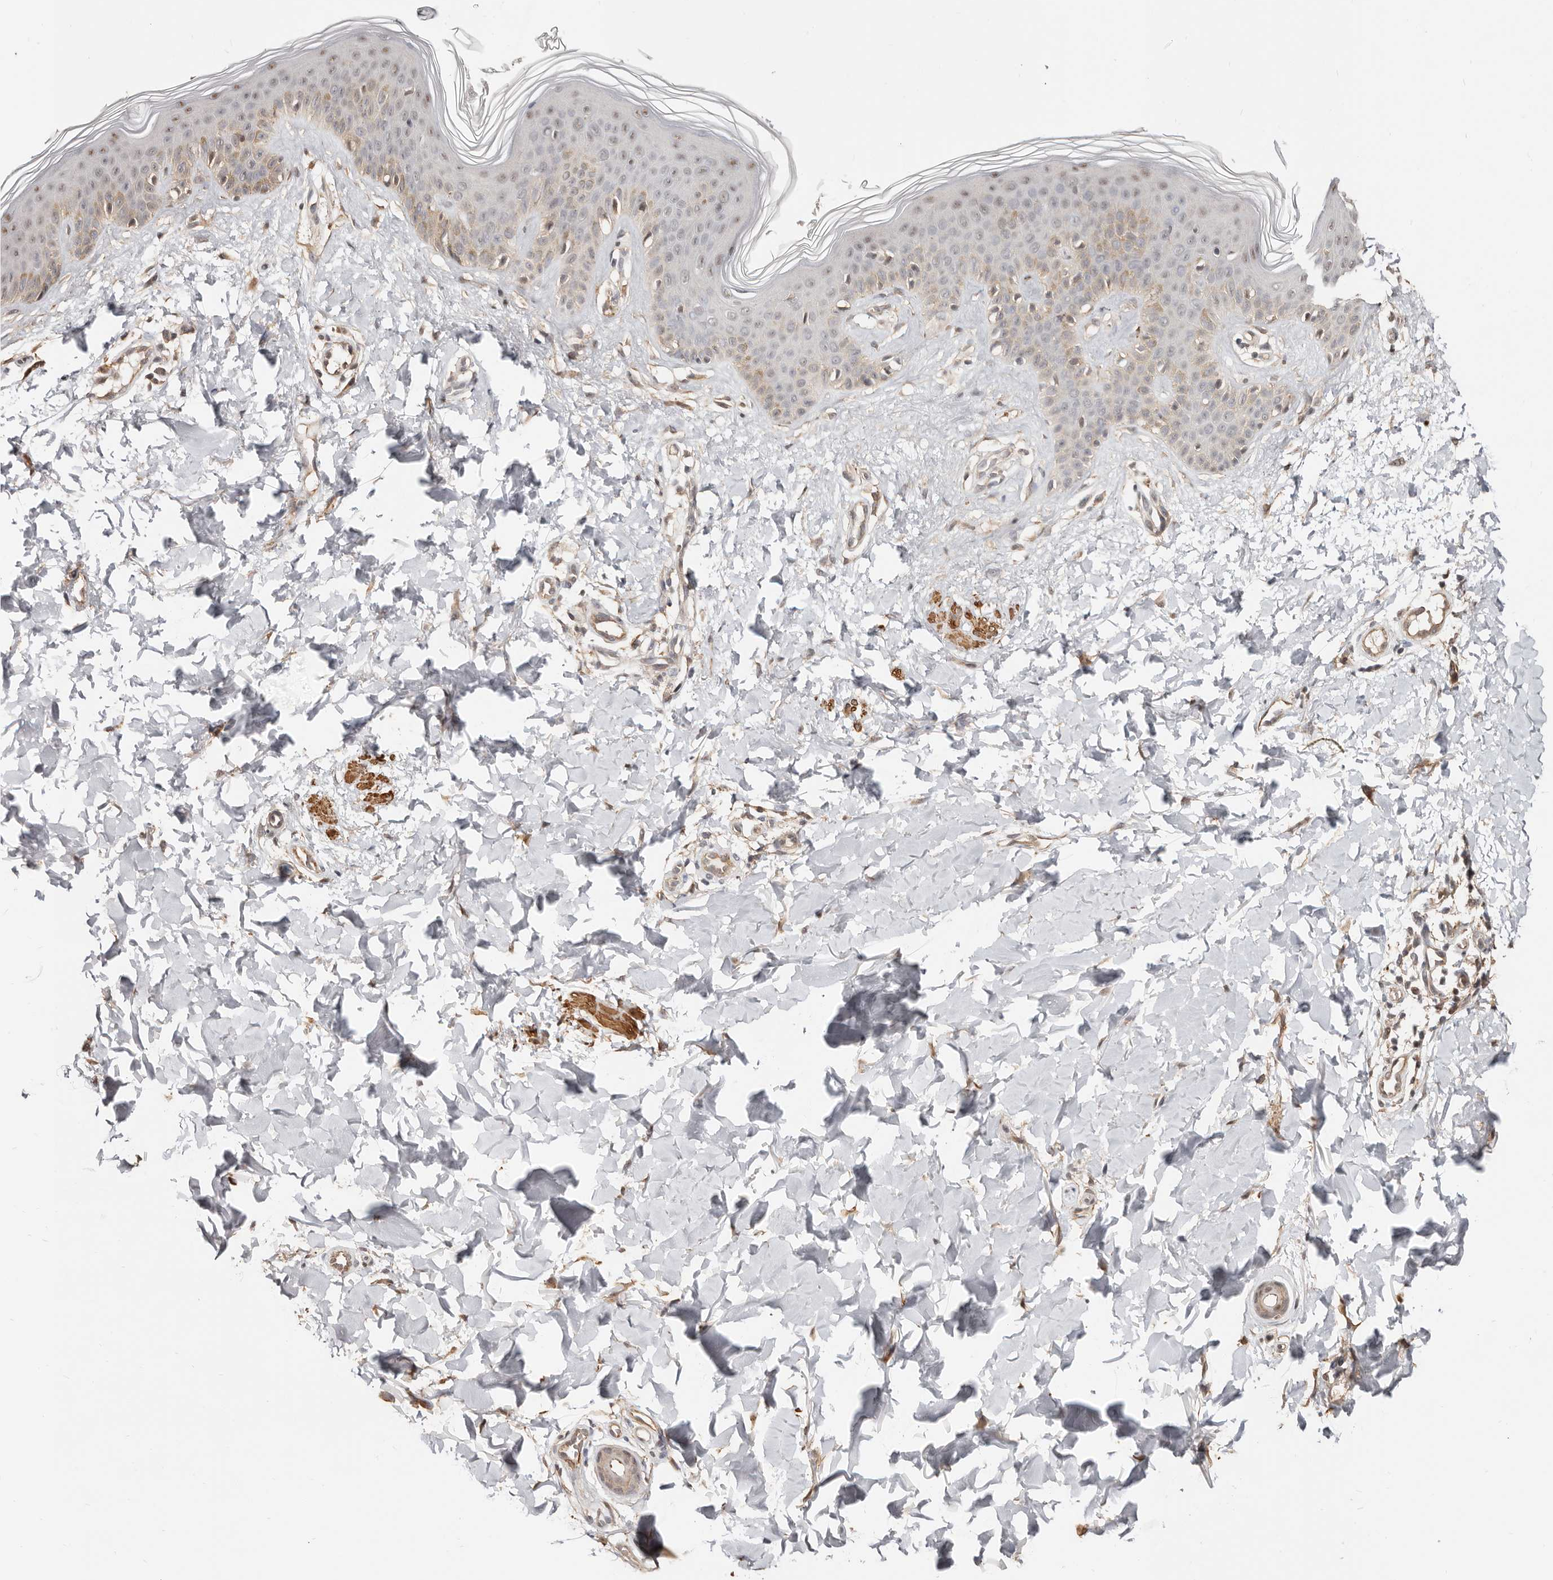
{"staining": {"intensity": "moderate", "quantity": ">75%", "location": "cytoplasmic/membranous"}, "tissue": "skin", "cell_type": "Fibroblasts", "image_type": "normal", "snomed": [{"axis": "morphology", "description": "Normal tissue, NOS"}, {"axis": "topography", "description": "Skin"}], "caption": "Immunohistochemistry (IHC) (DAB) staining of unremarkable human skin exhibits moderate cytoplasmic/membranous protein staining in about >75% of fibroblasts. The staining was performed using DAB (3,3'-diaminobenzidine), with brown indicating positive protein expression. Nuclei are stained blue with hematoxylin.", "gene": "TRIP13", "patient": {"sex": "male", "age": 37}}